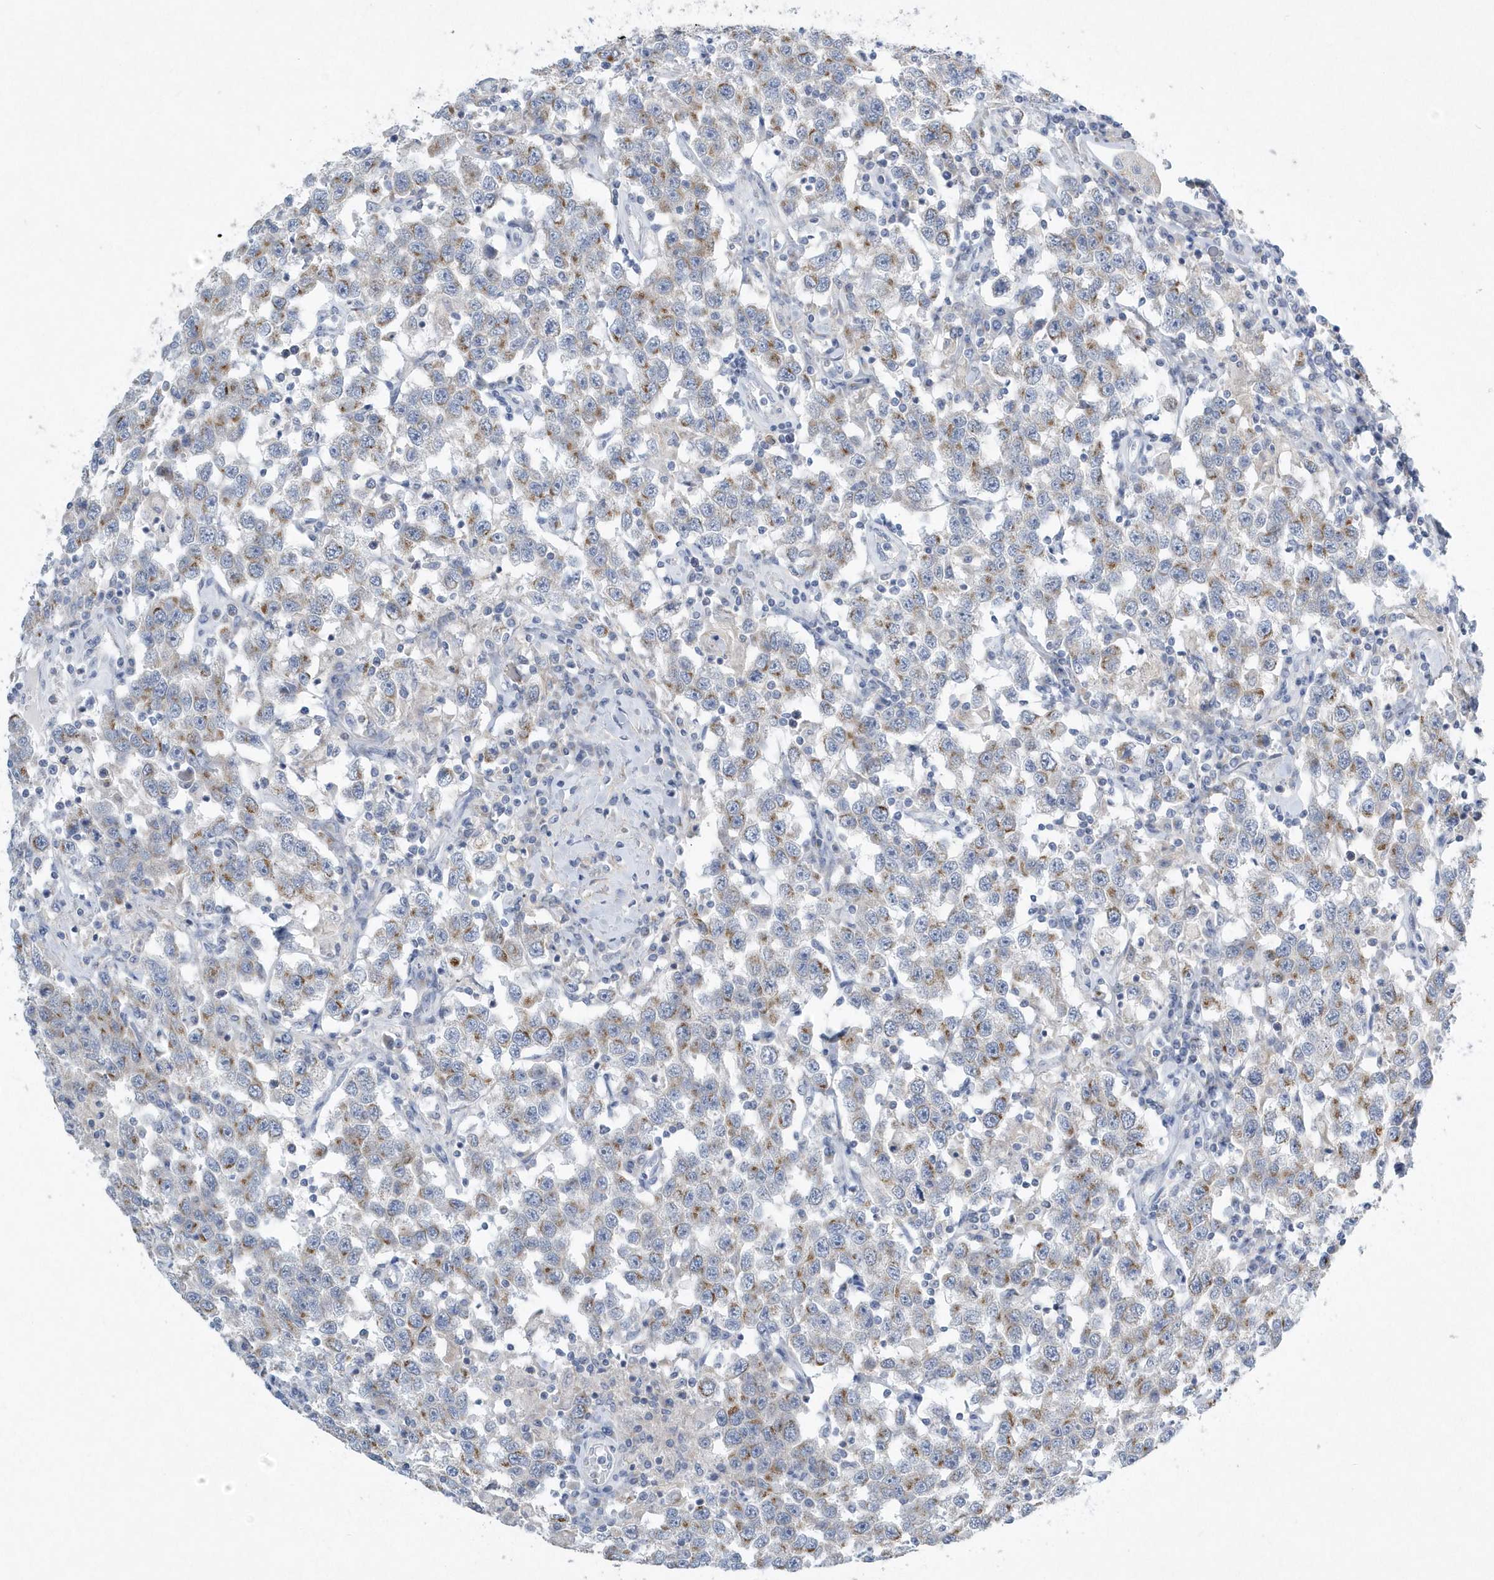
{"staining": {"intensity": "moderate", "quantity": ">75%", "location": "cytoplasmic/membranous"}, "tissue": "testis cancer", "cell_type": "Tumor cells", "image_type": "cancer", "snomed": [{"axis": "morphology", "description": "Seminoma, NOS"}, {"axis": "topography", "description": "Testis"}], "caption": "Tumor cells show medium levels of moderate cytoplasmic/membranous staining in about >75% of cells in testis seminoma. (Stains: DAB in brown, nuclei in blue, Microscopy: brightfield microscopy at high magnification).", "gene": "SPATA18", "patient": {"sex": "male", "age": 41}}